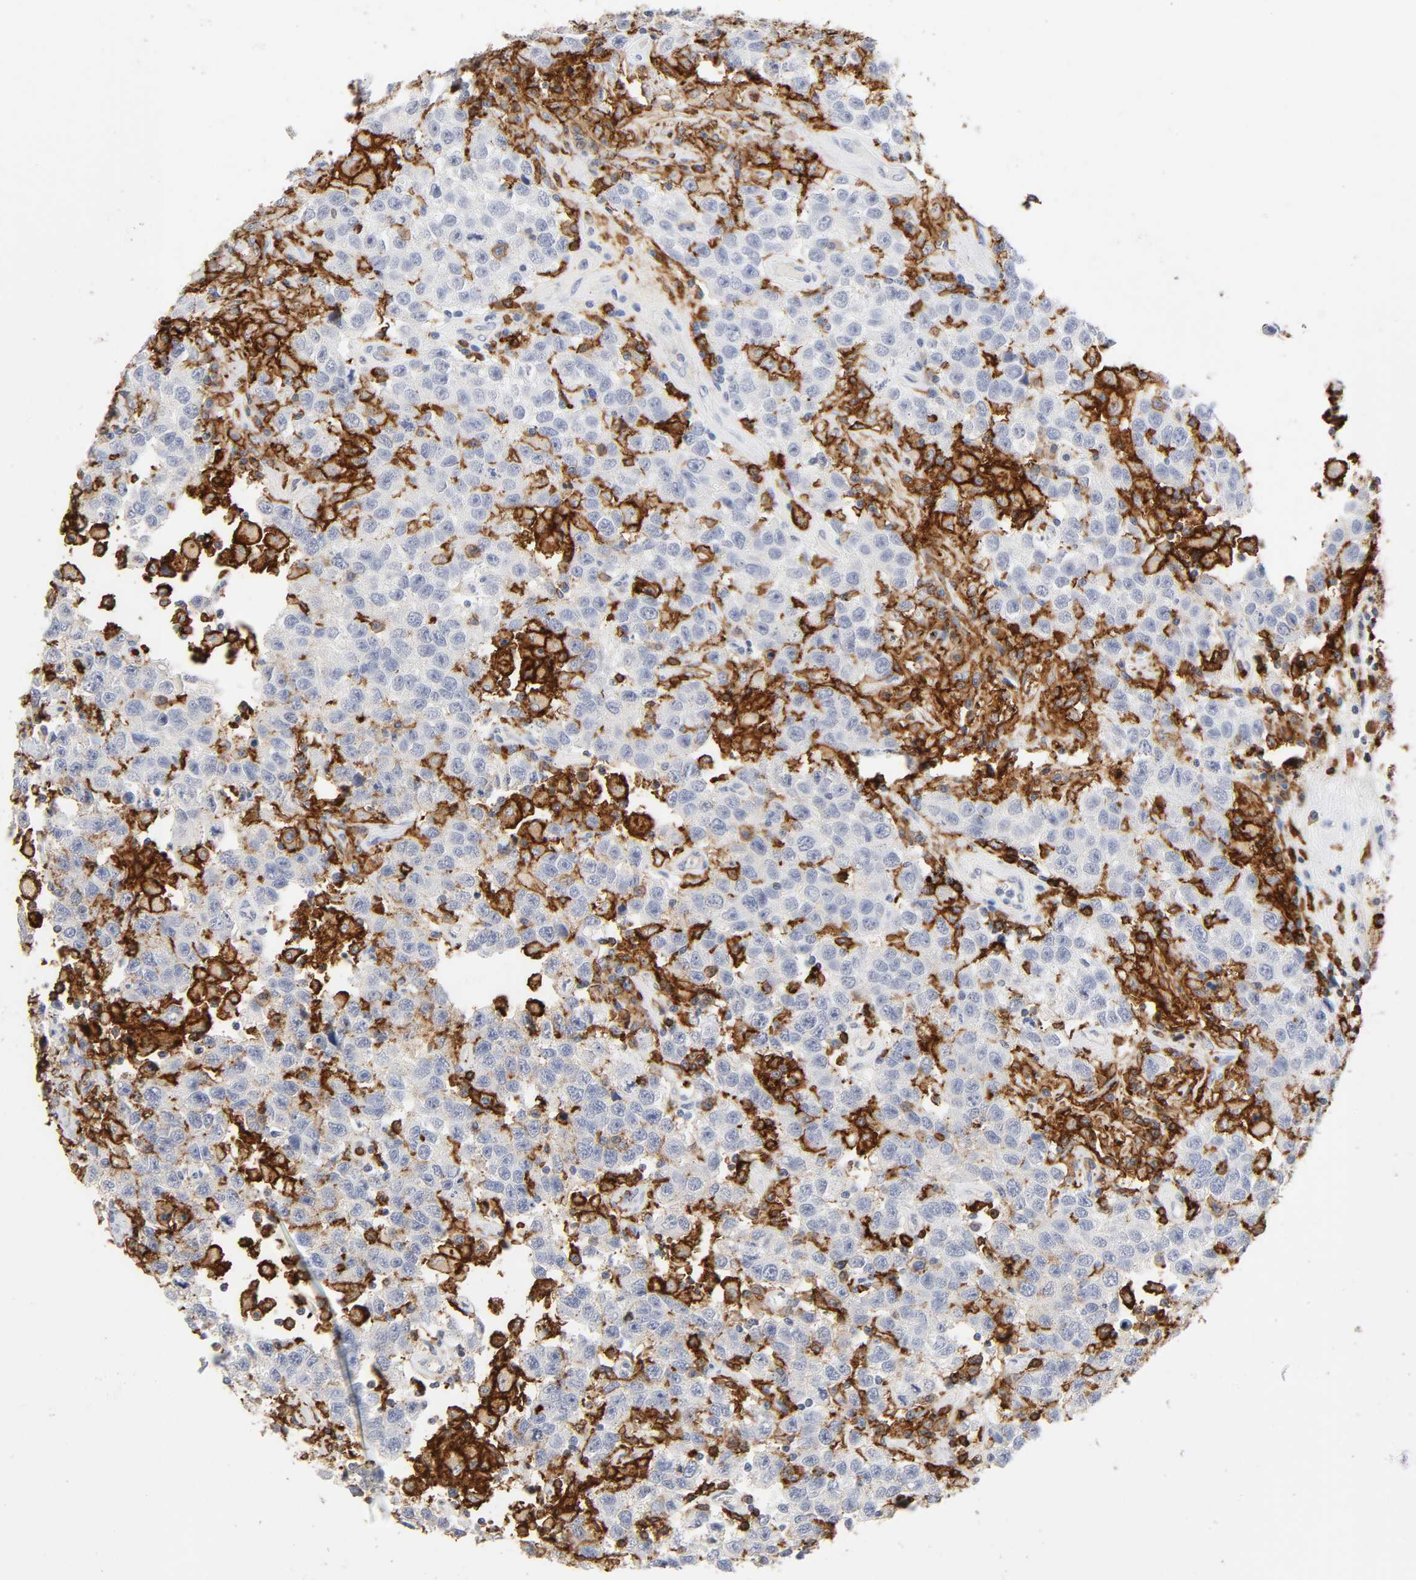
{"staining": {"intensity": "negative", "quantity": "none", "location": "none"}, "tissue": "testis cancer", "cell_type": "Tumor cells", "image_type": "cancer", "snomed": [{"axis": "morphology", "description": "Seminoma, NOS"}, {"axis": "topography", "description": "Testis"}], "caption": "Protein analysis of testis cancer (seminoma) shows no significant expression in tumor cells.", "gene": "LYN", "patient": {"sex": "male", "age": 41}}